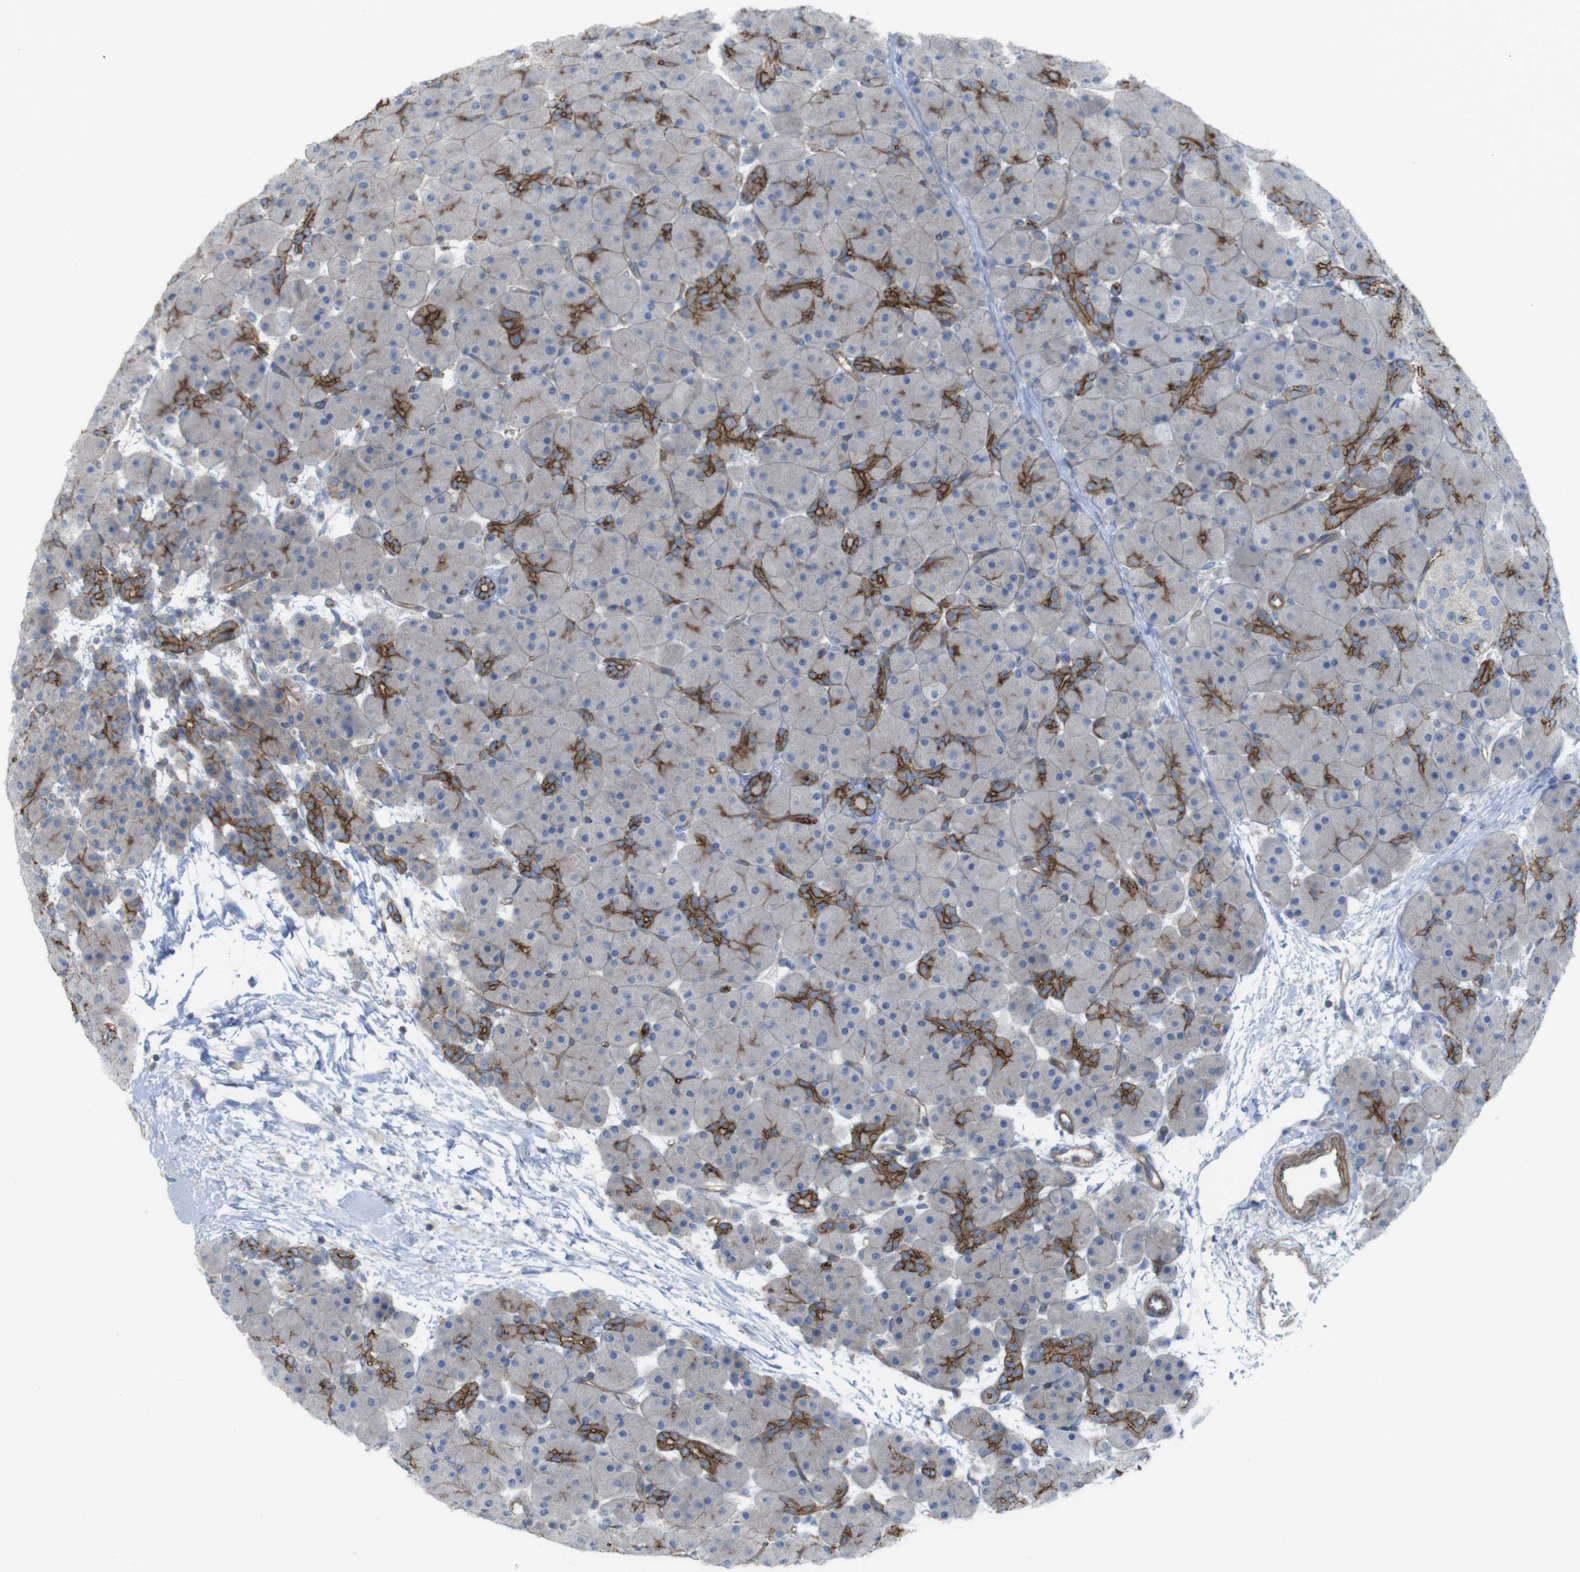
{"staining": {"intensity": "strong", "quantity": "25%-75%", "location": "cytoplasmic/membranous"}, "tissue": "pancreas", "cell_type": "Exocrine glandular cells", "image_type": "normal", "snomed": [{"axis": "morphology", "description": "Normal tissue, NOS"}, {"axis": "topography", "description": "Pancreas"}], "caption": "Protein staining of benign pancreas shows strong cytoplasmic/membranous expression in approximately 25%-75% of exocrine glandular cells. (Brightfield microscopy of DAB IHC at high magnification).", "gene": "PREX2", "patient": {"sex": "male", "age": 66}}